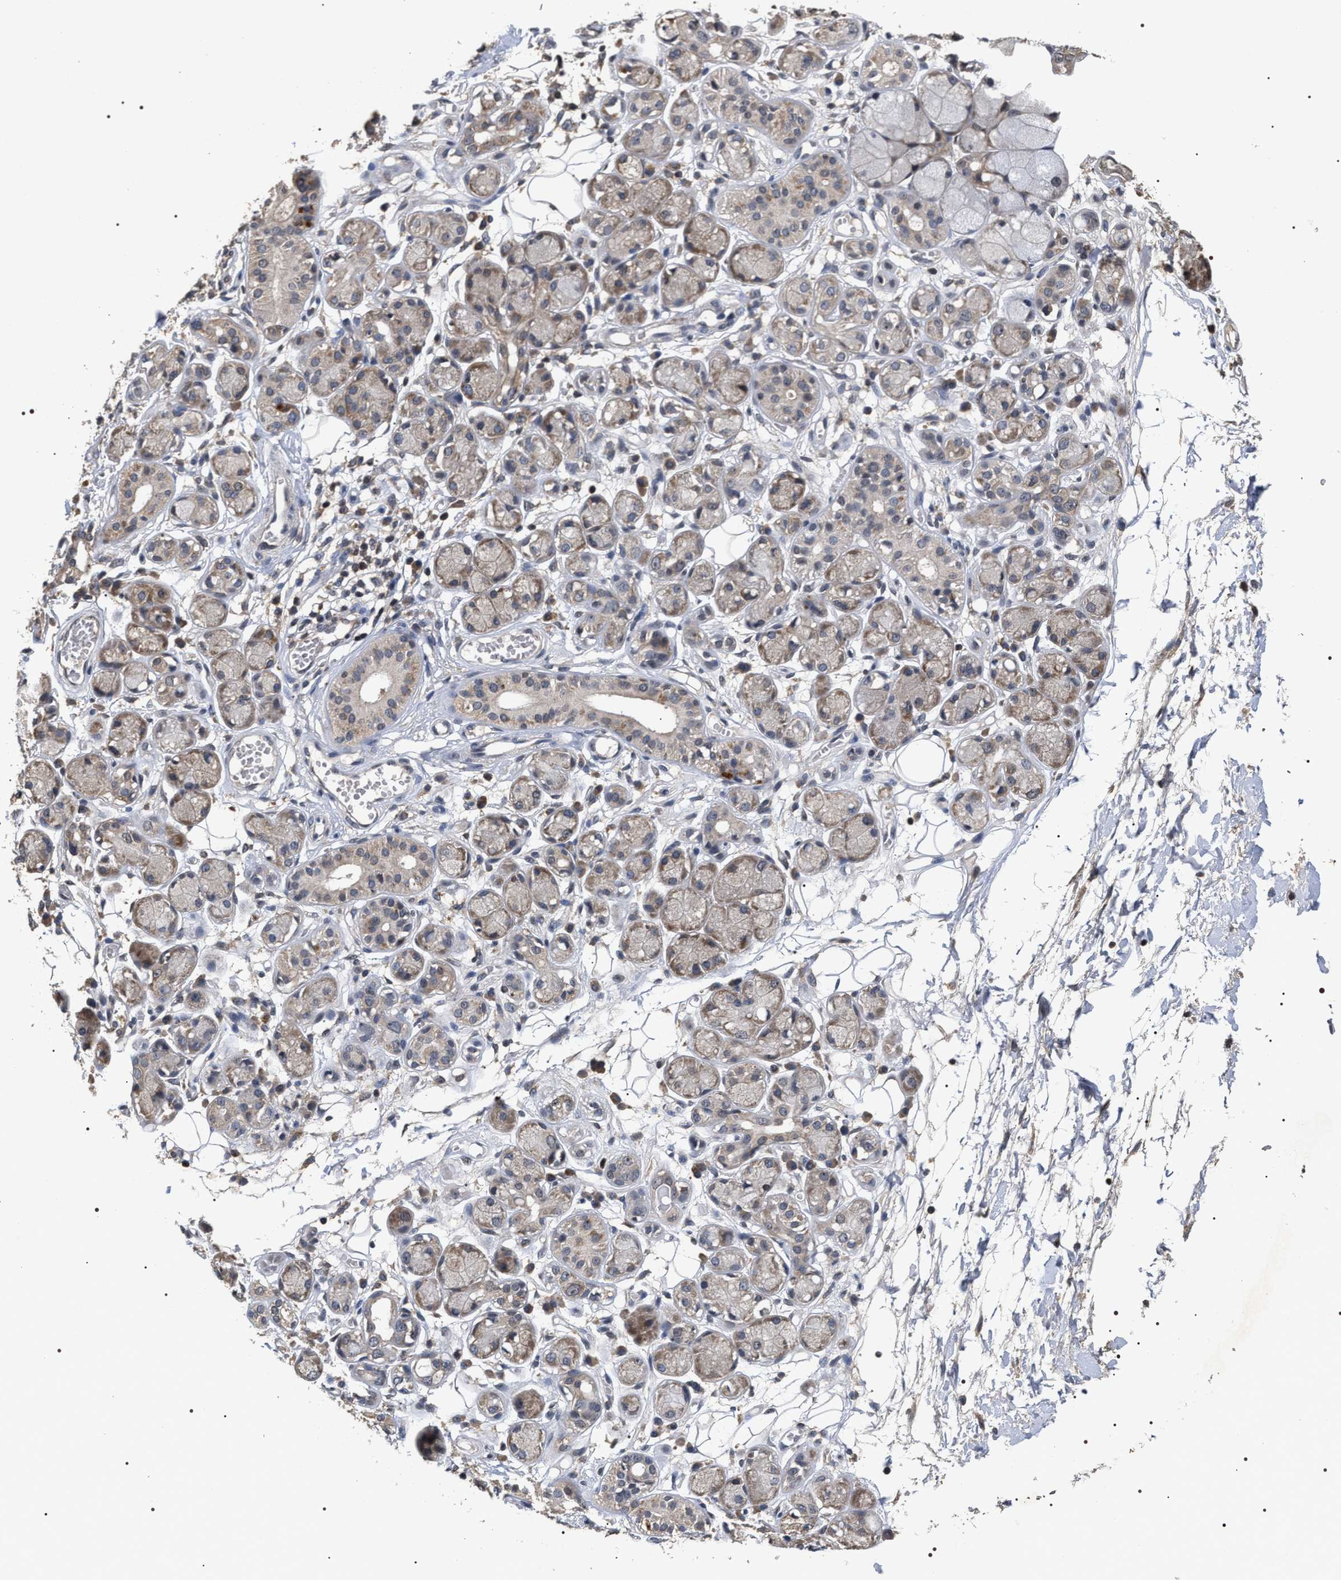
{"staining": {"intensity": "negative", "quantity": "none", "location": "none"}, "tissue": "adipose tissue", "cell_type": "Adipocytes", "image_type": "normal", "snomed": [{"axis": "morphology", "description": "Normal tissue, NOS"}, {"axis": "morphology", "description": "Inflammation, NOS"}, {"axis": "topography", "description": "Salivary gland"}, {"axis": "topography", "description": "Peripheral nerve tissue"}], "caption": "This is an immunohistochemistry (IHC) histopathology image of normal adipose tissue. There is no staining in adipocytes.", "gene": "UPF3A", "patient": {"sex": "female", "age": 75}}